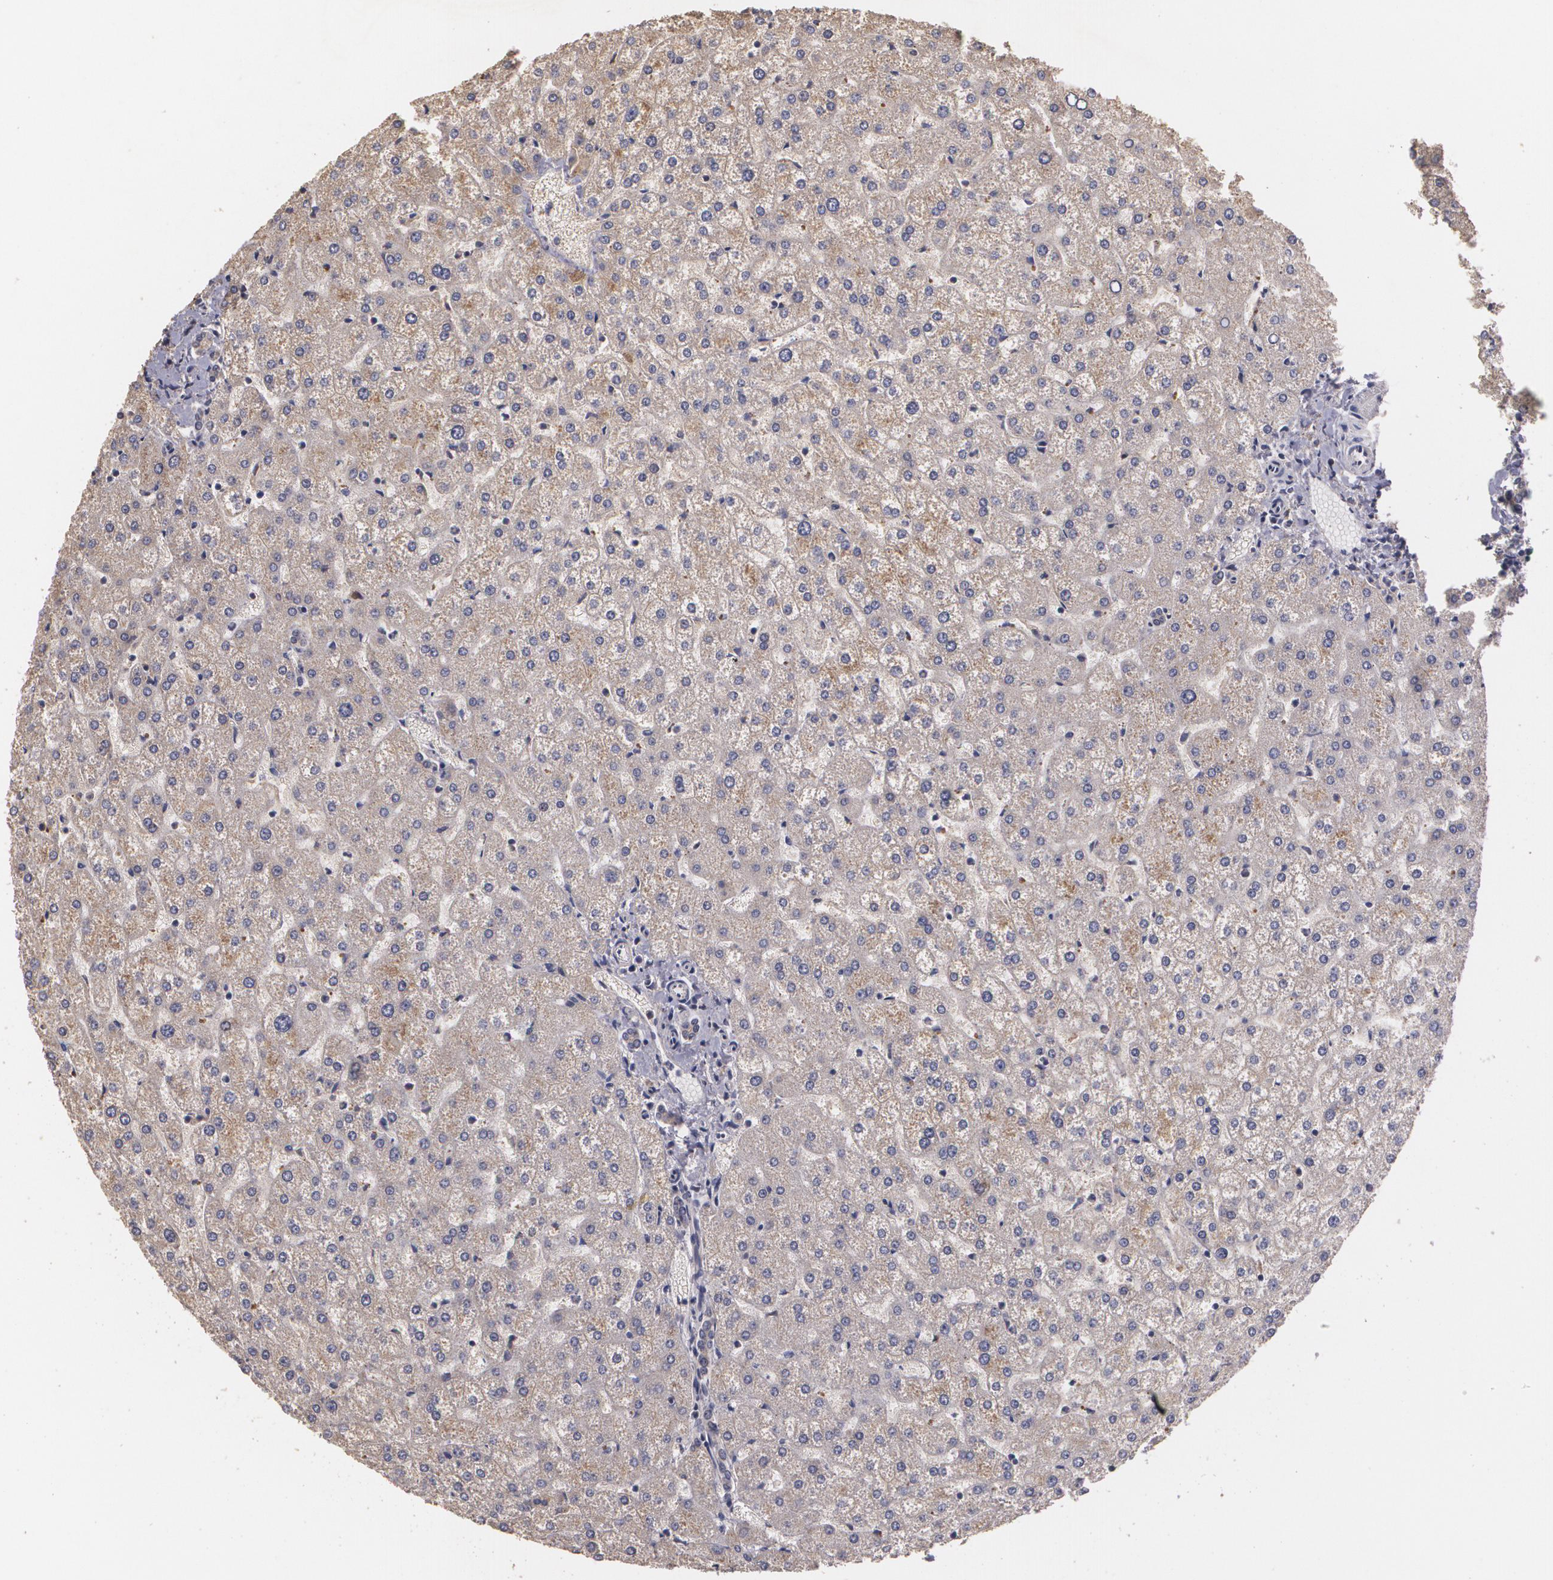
{"staining": {"intensity": "negative", "quantity": "none", "location": "none"}, "tissue": "liver", "cell_type": "Cholangiocytes", "image_type": "normal", "snomed": [{"axis": "morphology", "description": "Normal tissue, NOS"}, {"axis": "topography", "description": "Liver"}], "caption": "IHC histopathology image of unremarkable liver: liver stained with DAB demonstrates no significant protein staining in cholangiocytes. (DAB (3,3'-diaminobenzidine) IHC visualized using brightfield microscopy, high magnification).", "gene": "BRCA1", "patient": {"sex": "female", "age": 32}}